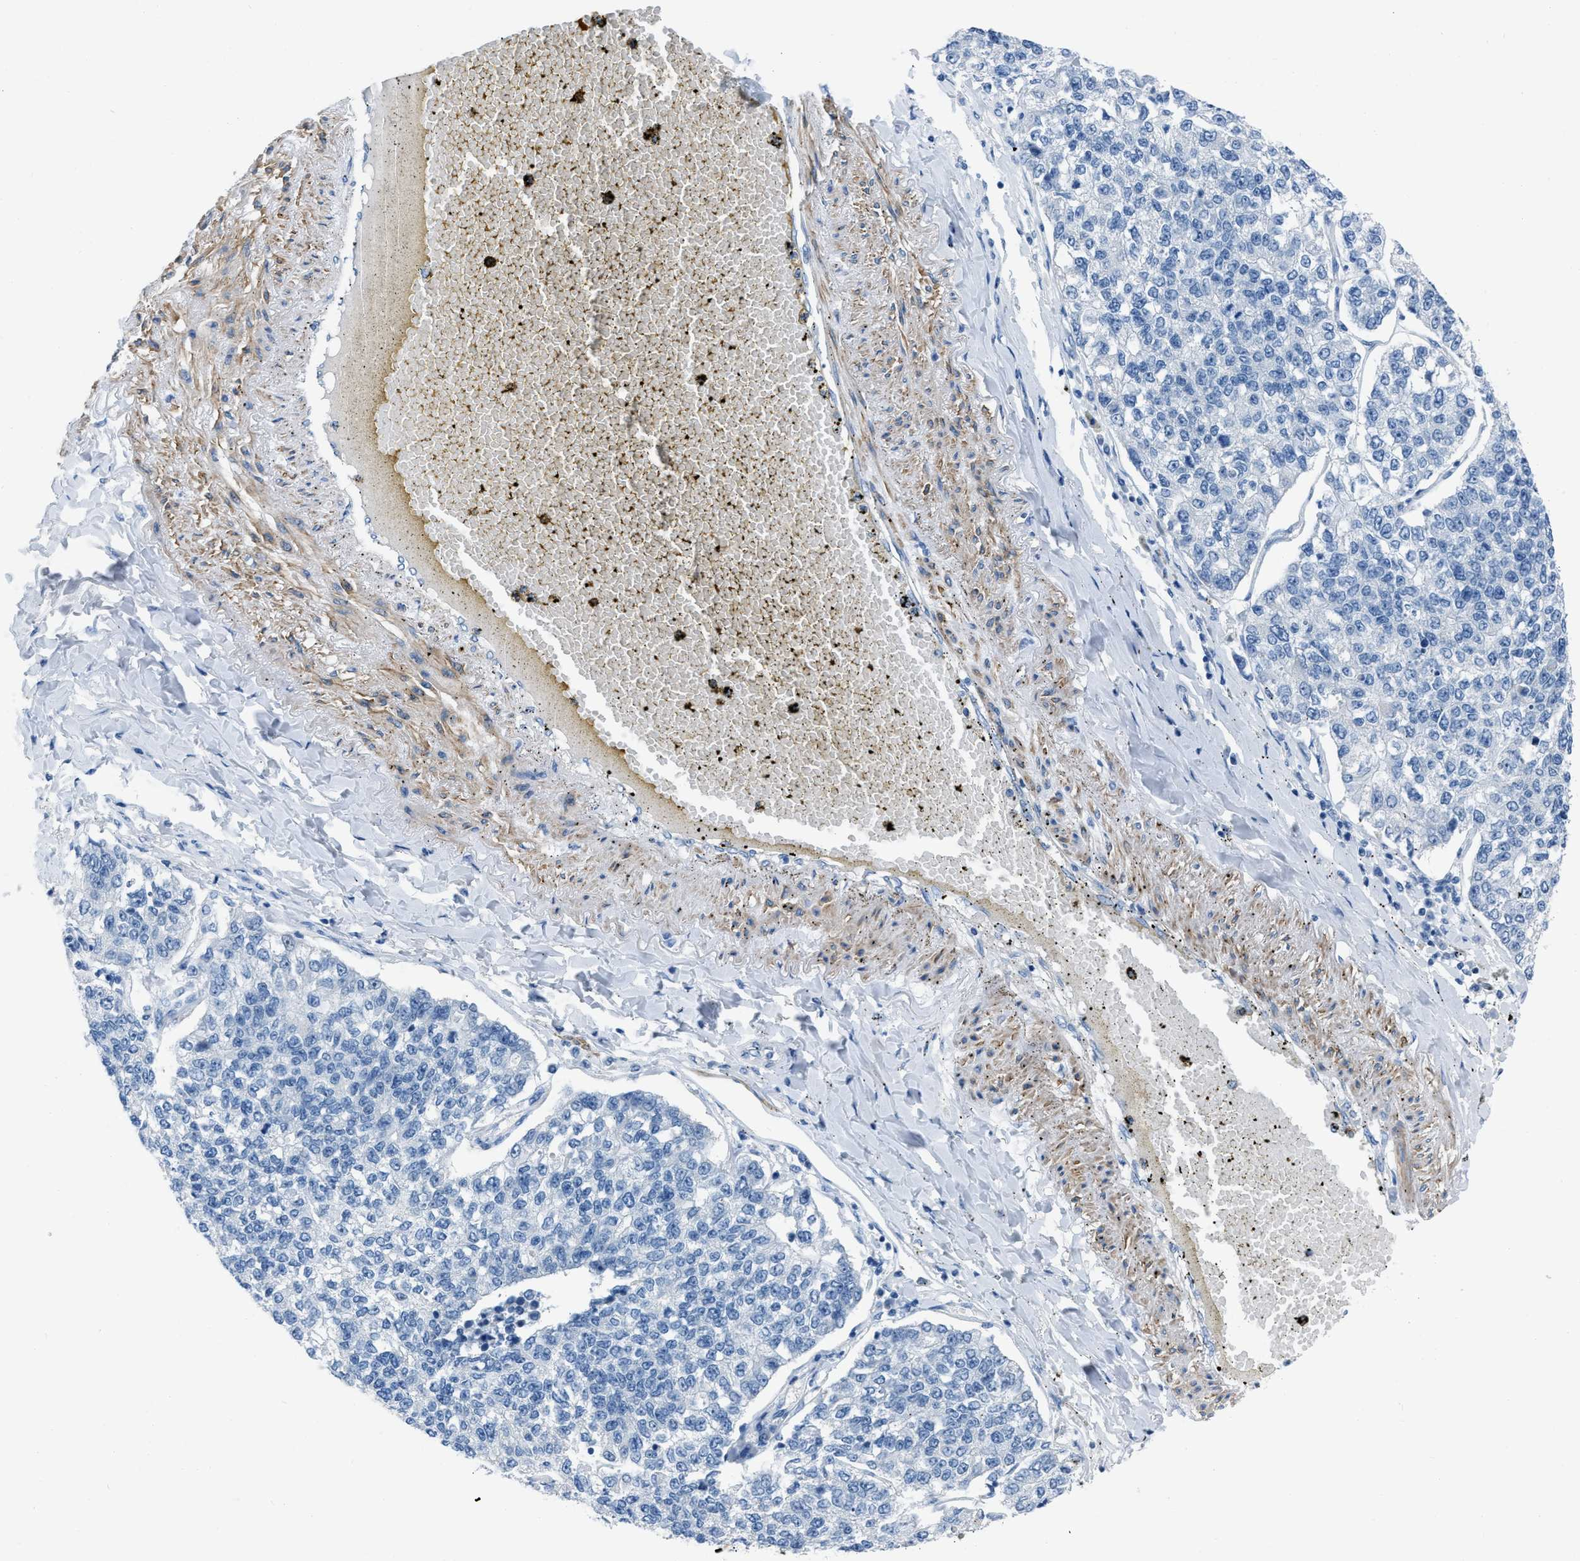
{"staining": {"intensity": "negative", "quantity": "none", "location": "none"}, "tissue": "lung cancer", "cell_type": "Tumor cells", "image_type": "cancer", "snomed": [{"axis": "morphology", "description": "Adenocarcinoma, NOS"}, {"axis": "topography", "description": "Lung"}], "caption": "The IHC histopathology image has no significant expression in tumor cells of adenocarcinoma (lung) tissue. (DAB immunohistochemistry (IHC), high magnification).", "gene": "SPATC1L", "patient": {"sex": "male", "age": 49}}